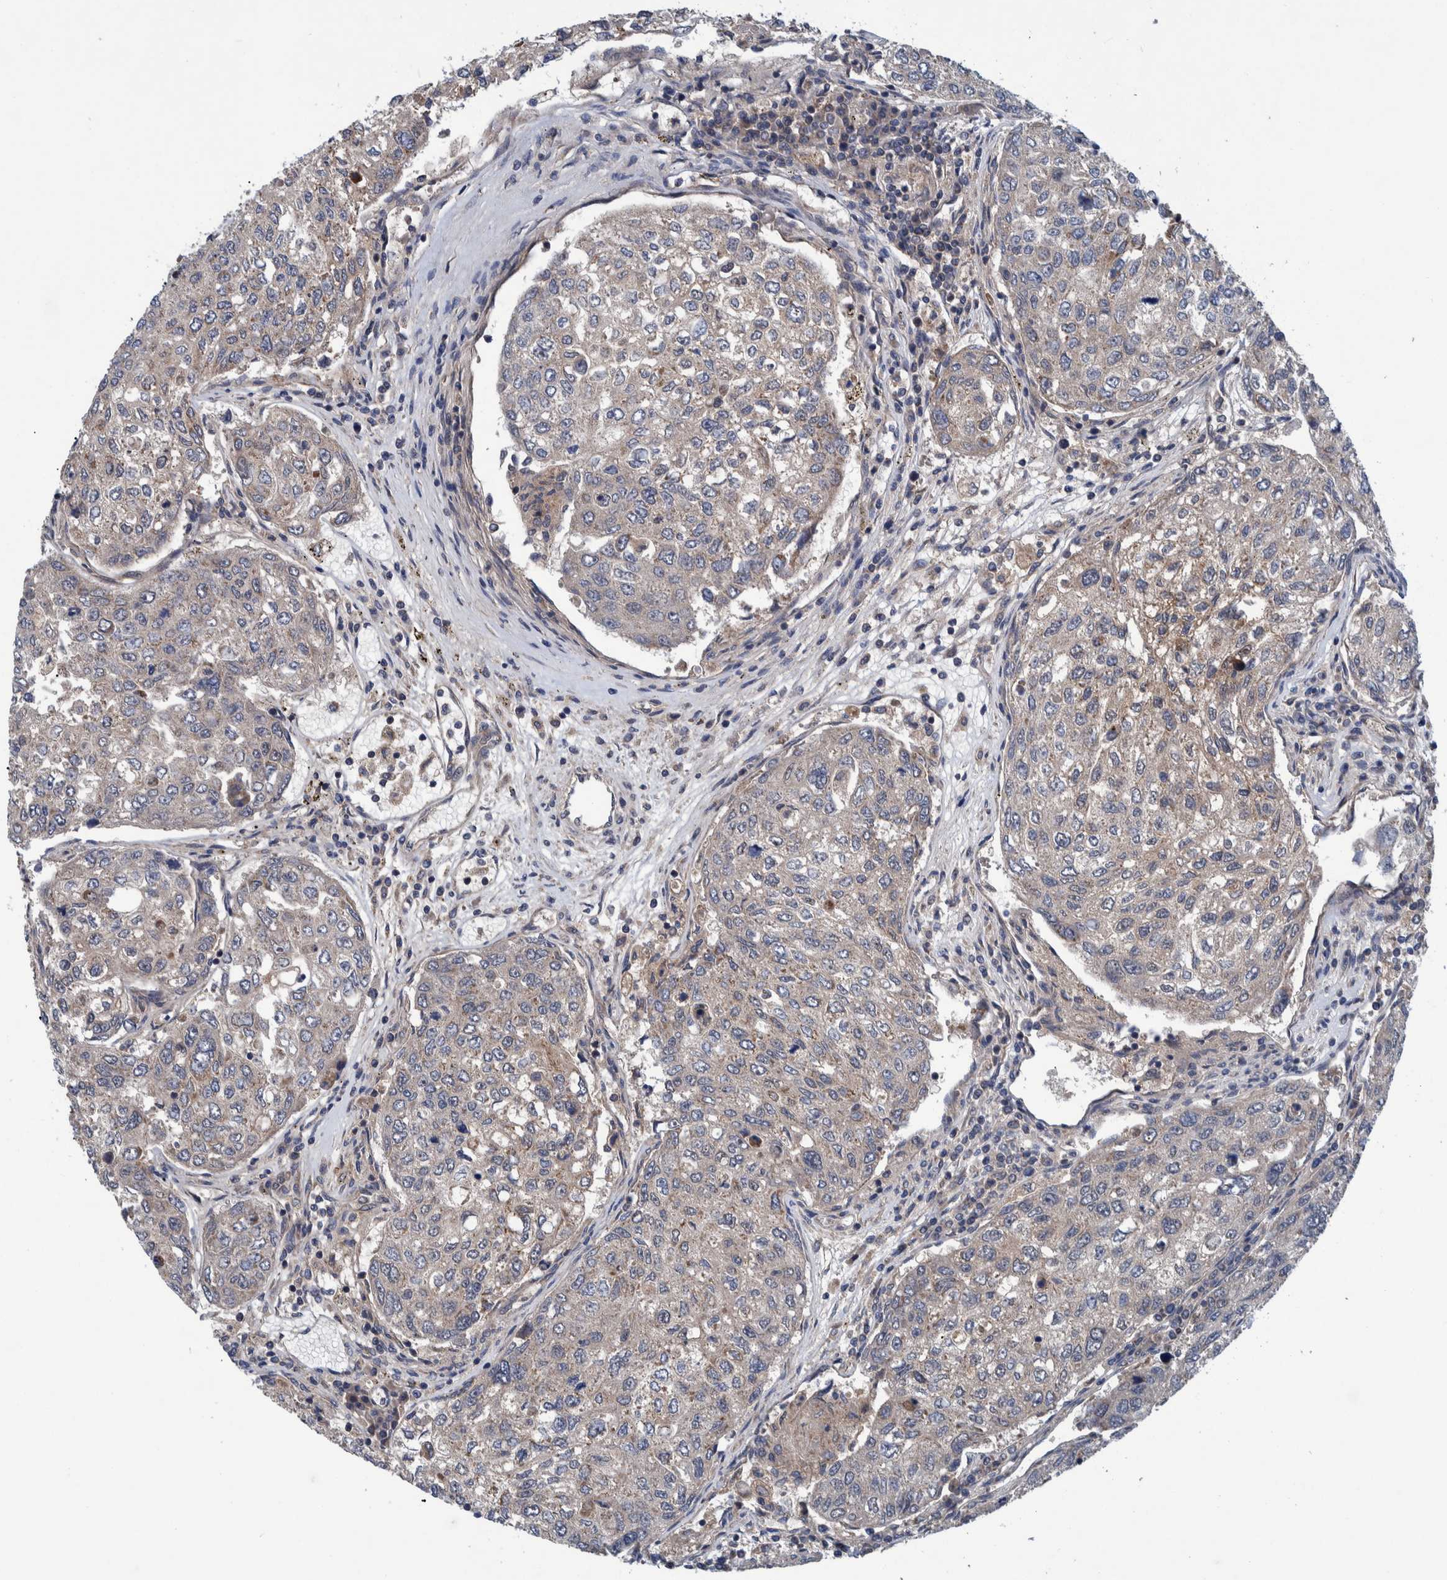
{"staining": {"intensity": "negative", "quantity": "none", "location": "none"}, "tissue": "urothelial cancer", "cell_type": "Tumor cells", "image_type": "cancer", "snomed": [{"axis": "morphology", "description": "Urothelial carcinoma, High grade"}, {"axis": "topography", "description": "Lymph node"}, {"axis": "topography", "description": "Urinary bladder"}], "caption": "This is a image of IHC staining of high-grade urothelial carcinoma, which shows no expression in tumor cells.", "gene": "ITIH3", "patient": {"sex": "male", "age": 51}}